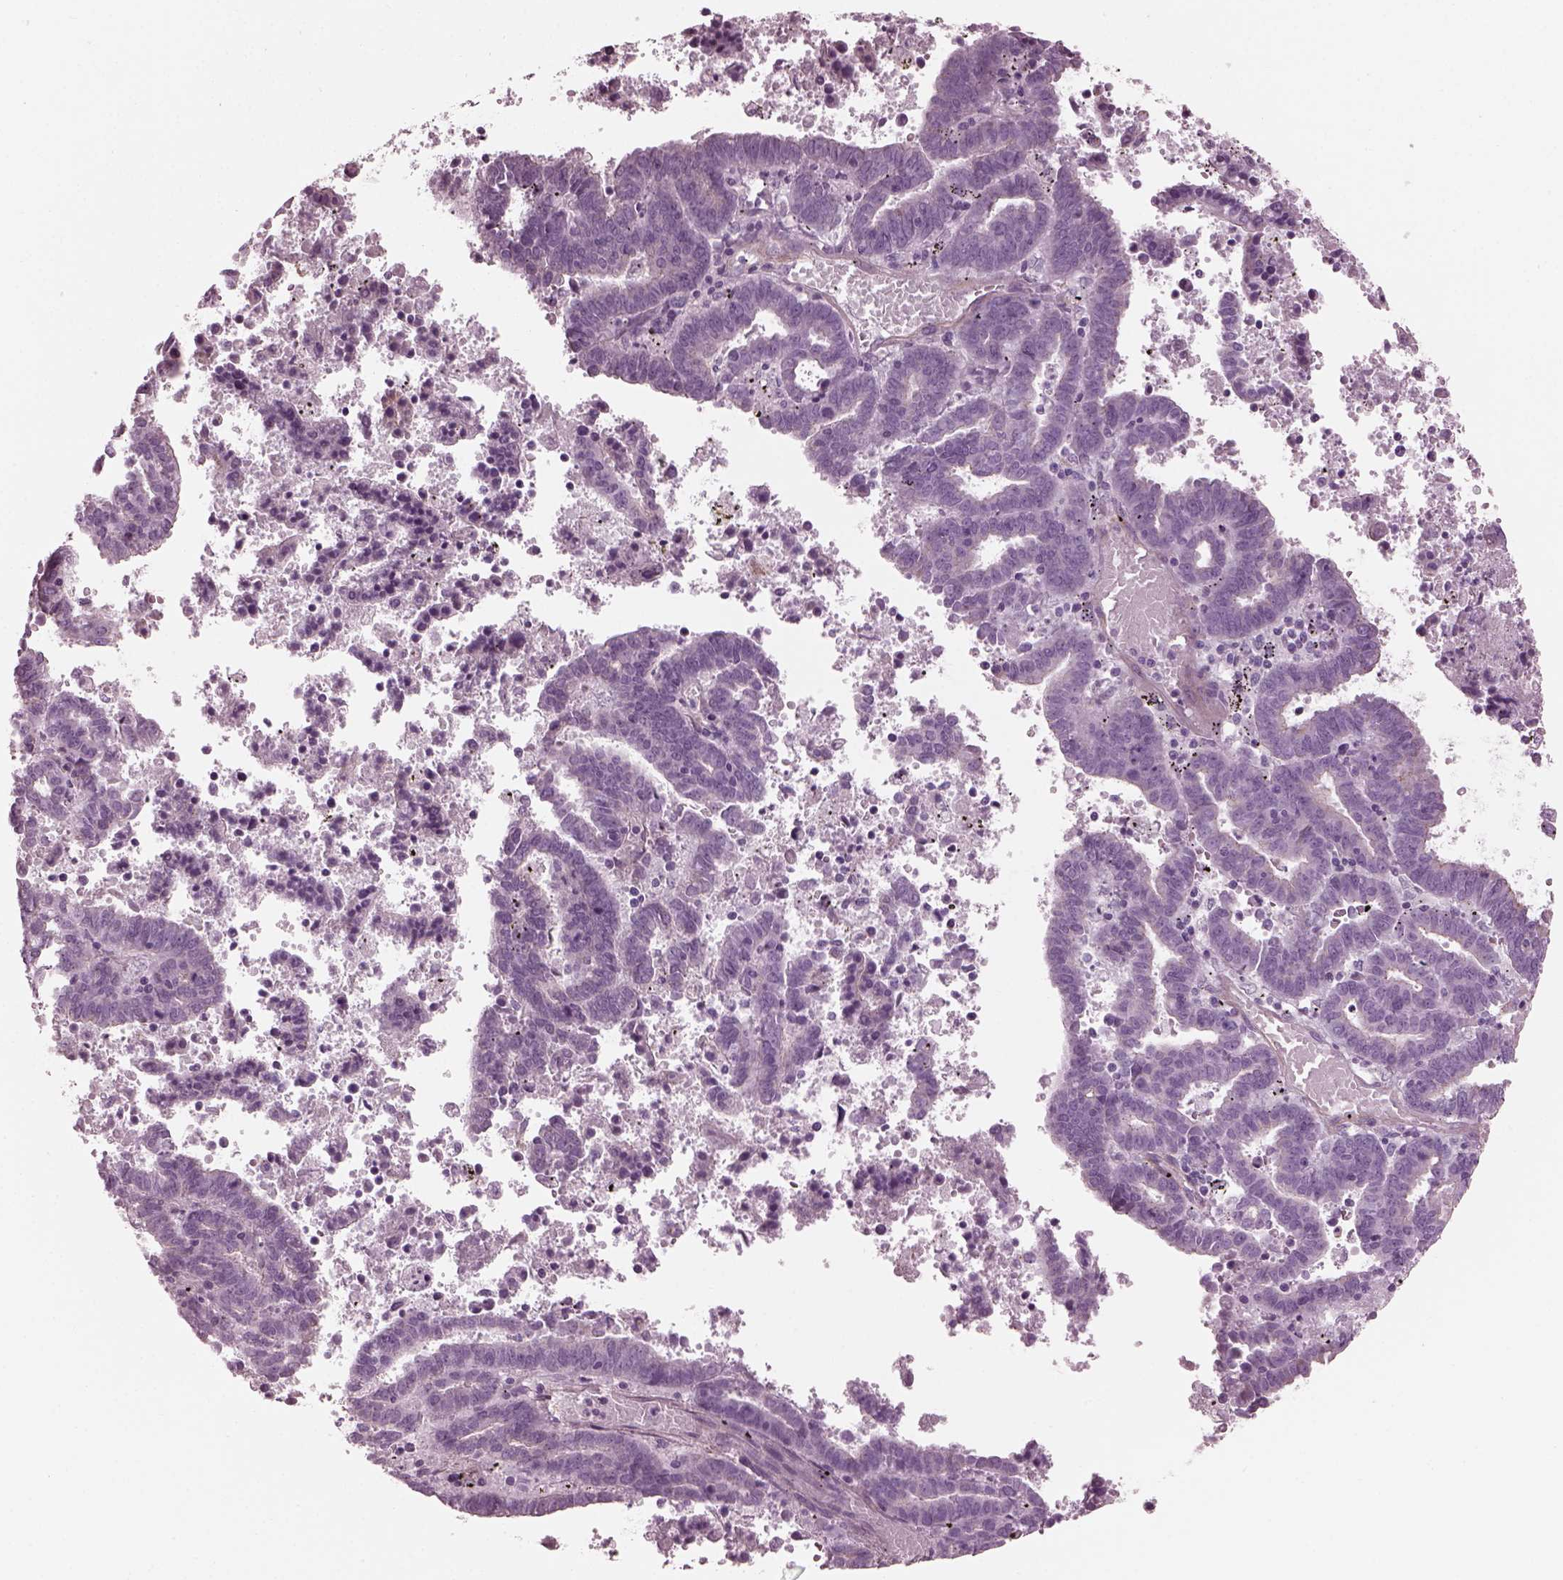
{"staining": {"intensity": "negative", "quantity": "none", "location": "none"}, "tissue": "endometrial cancer", "cell_type": "Tumor cells", "image_type": "cancer", "snomed": [{"axis": "morphology", "description": "Adenocarcinoma, NOS"}, {"axis": "topography", "description": "Uterus"}], "caption": "Tumor cells show no significant staining in endometrial cancer.", "gene": "BFSP1", "patient": {"sex": "female", "age": 83}}